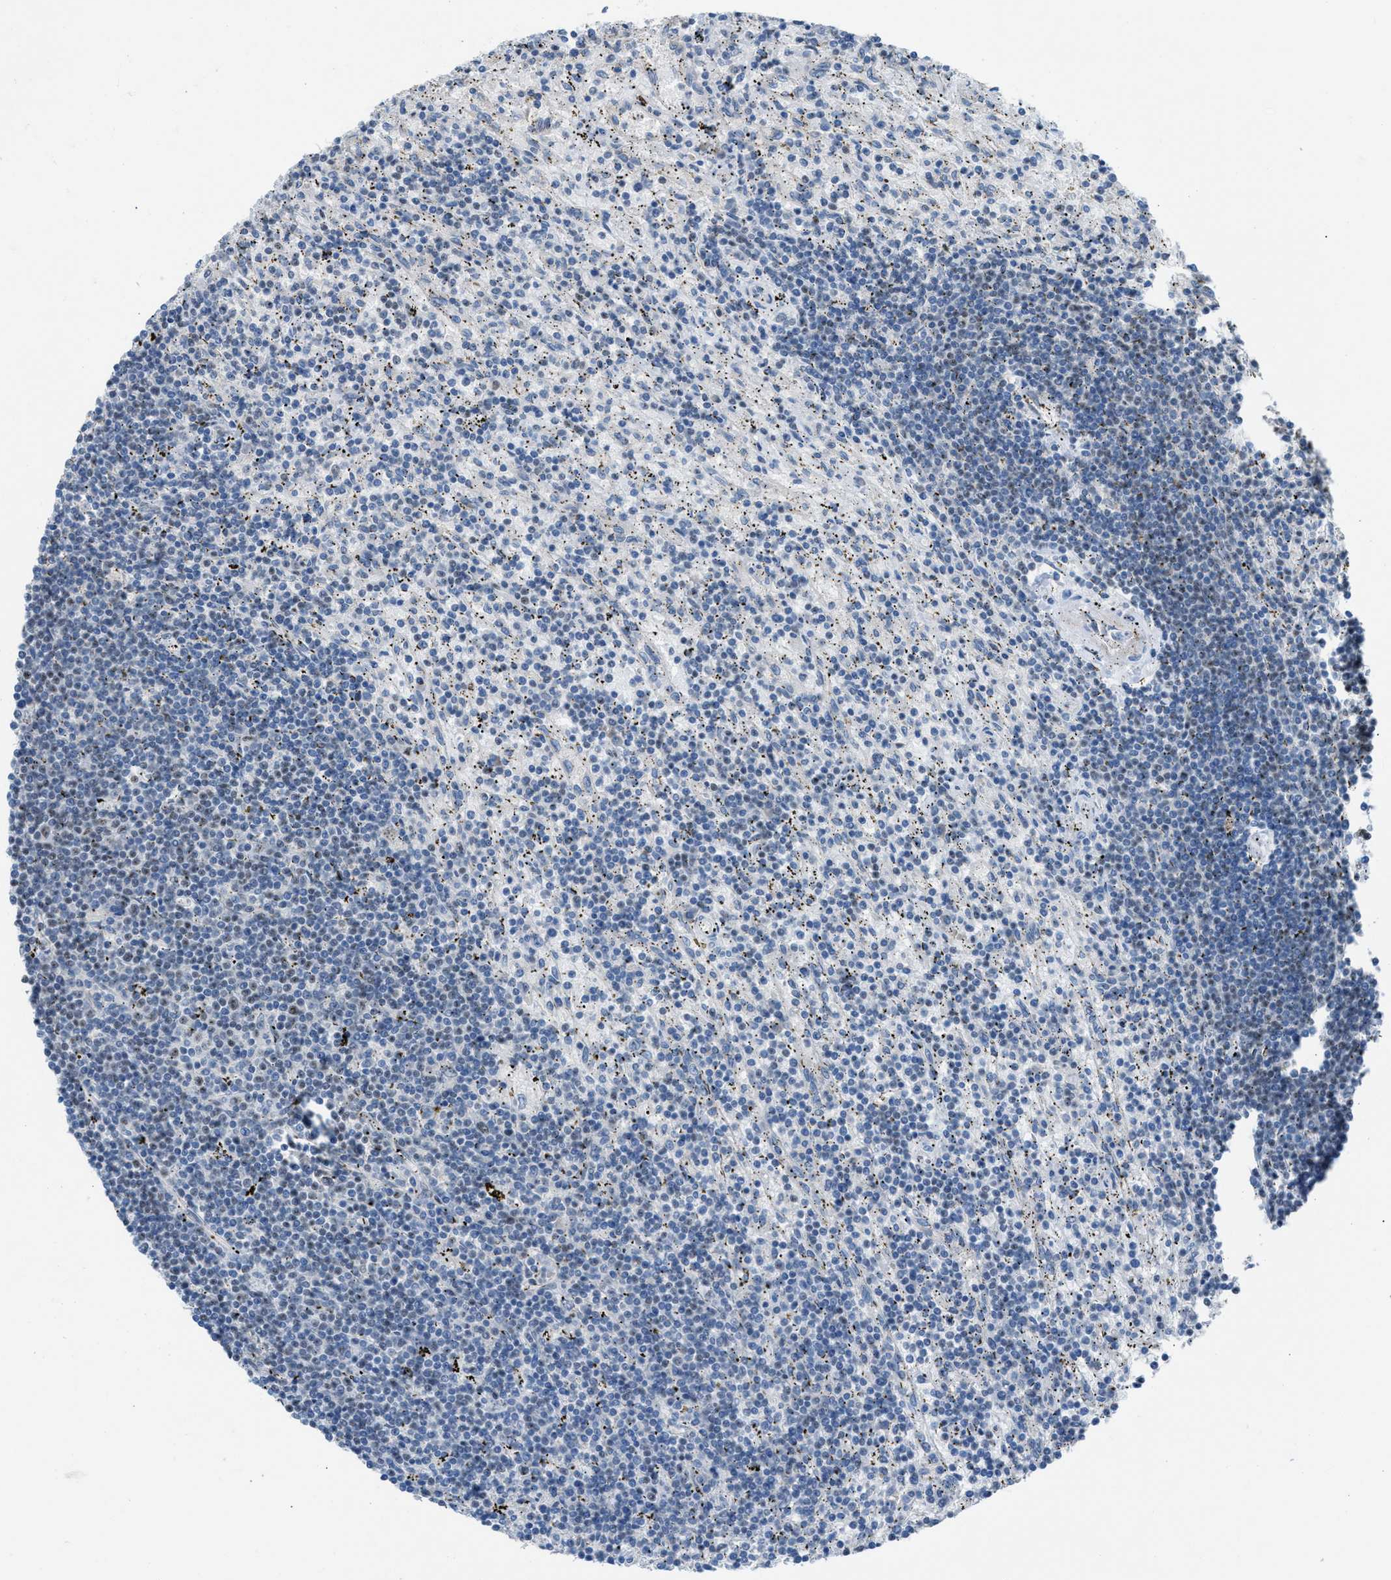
{"staining": {"intensity": "negative", "quantity": "none", "location": "none"}, "tissue": "lymphoma", "cell_type": "Tumor cells", "image_type": "cancer", "snomed": [{"axis": "morphology", "description": "Malignant lymphoma, non-Hodgkin's type, Low grade"}, {"axis": "topography", "description": "Spleen"}], "caption": "A micrograph of low-grade malignant lymphoma, non-Hodgkin's type stained for a protein reveals no brown staining in tumor cells.", "gene": "CENPP", "patient": {"sex": "male", "age": 76}}